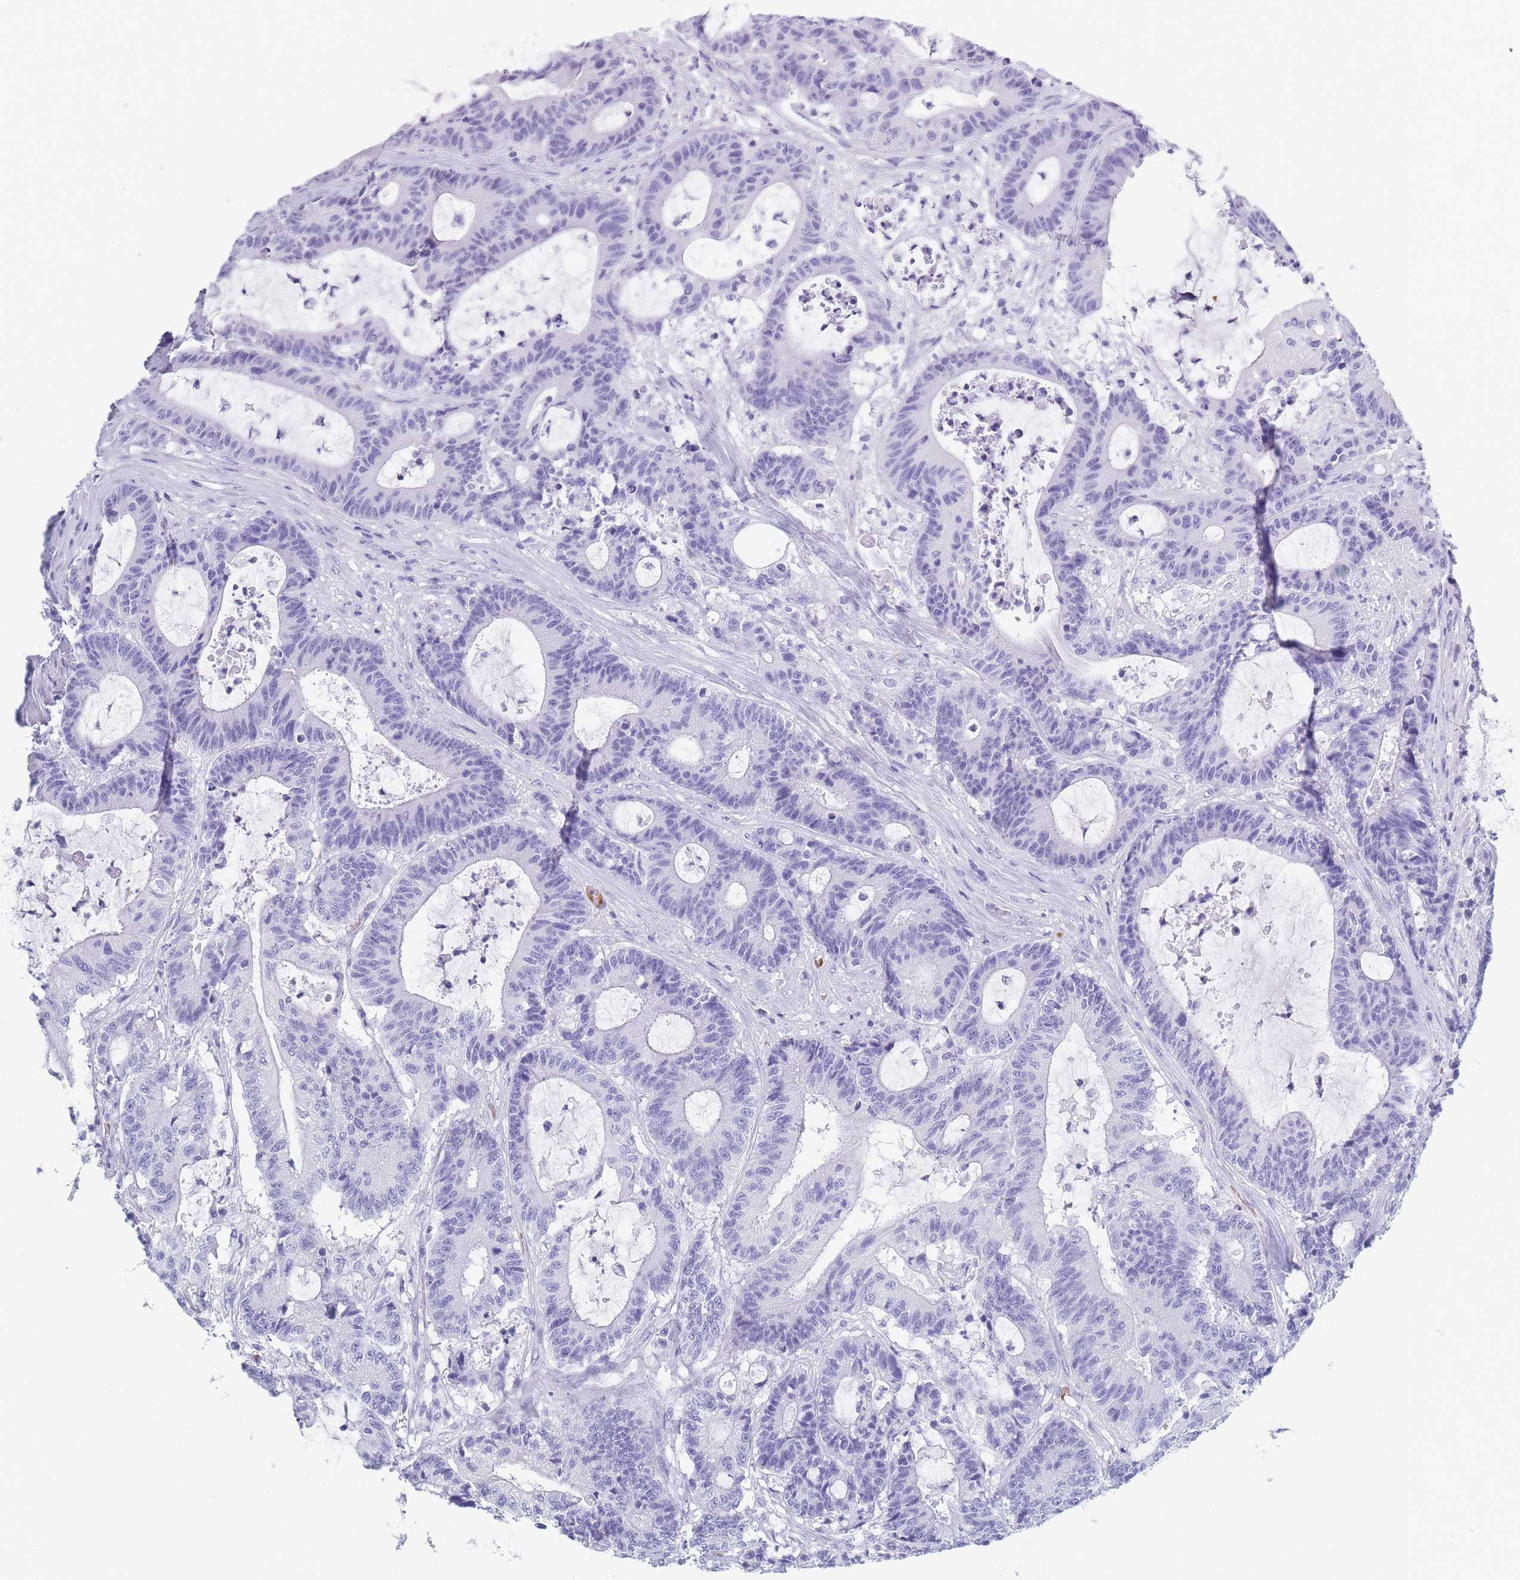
{"staining": {"intensity": "negative", "quantity": "none", "location": "none"}, "tissue": "colorectal cancer", "cell_type": "Tumor cells", "image_type": "cancer", "snomed": [{"axis": "morphology", "description": "Adenocarcinoma, NOS"}, {"axis": "topography", "description": "Colon"}], "caption": "Immunohistochemistry (IHC) micrograph of colorectal cancer stained for a protein (brown), which exhibits no staining in tumor cells.", "gene": "OR5D16", "patient": {"sex": "female", "age": 84}}